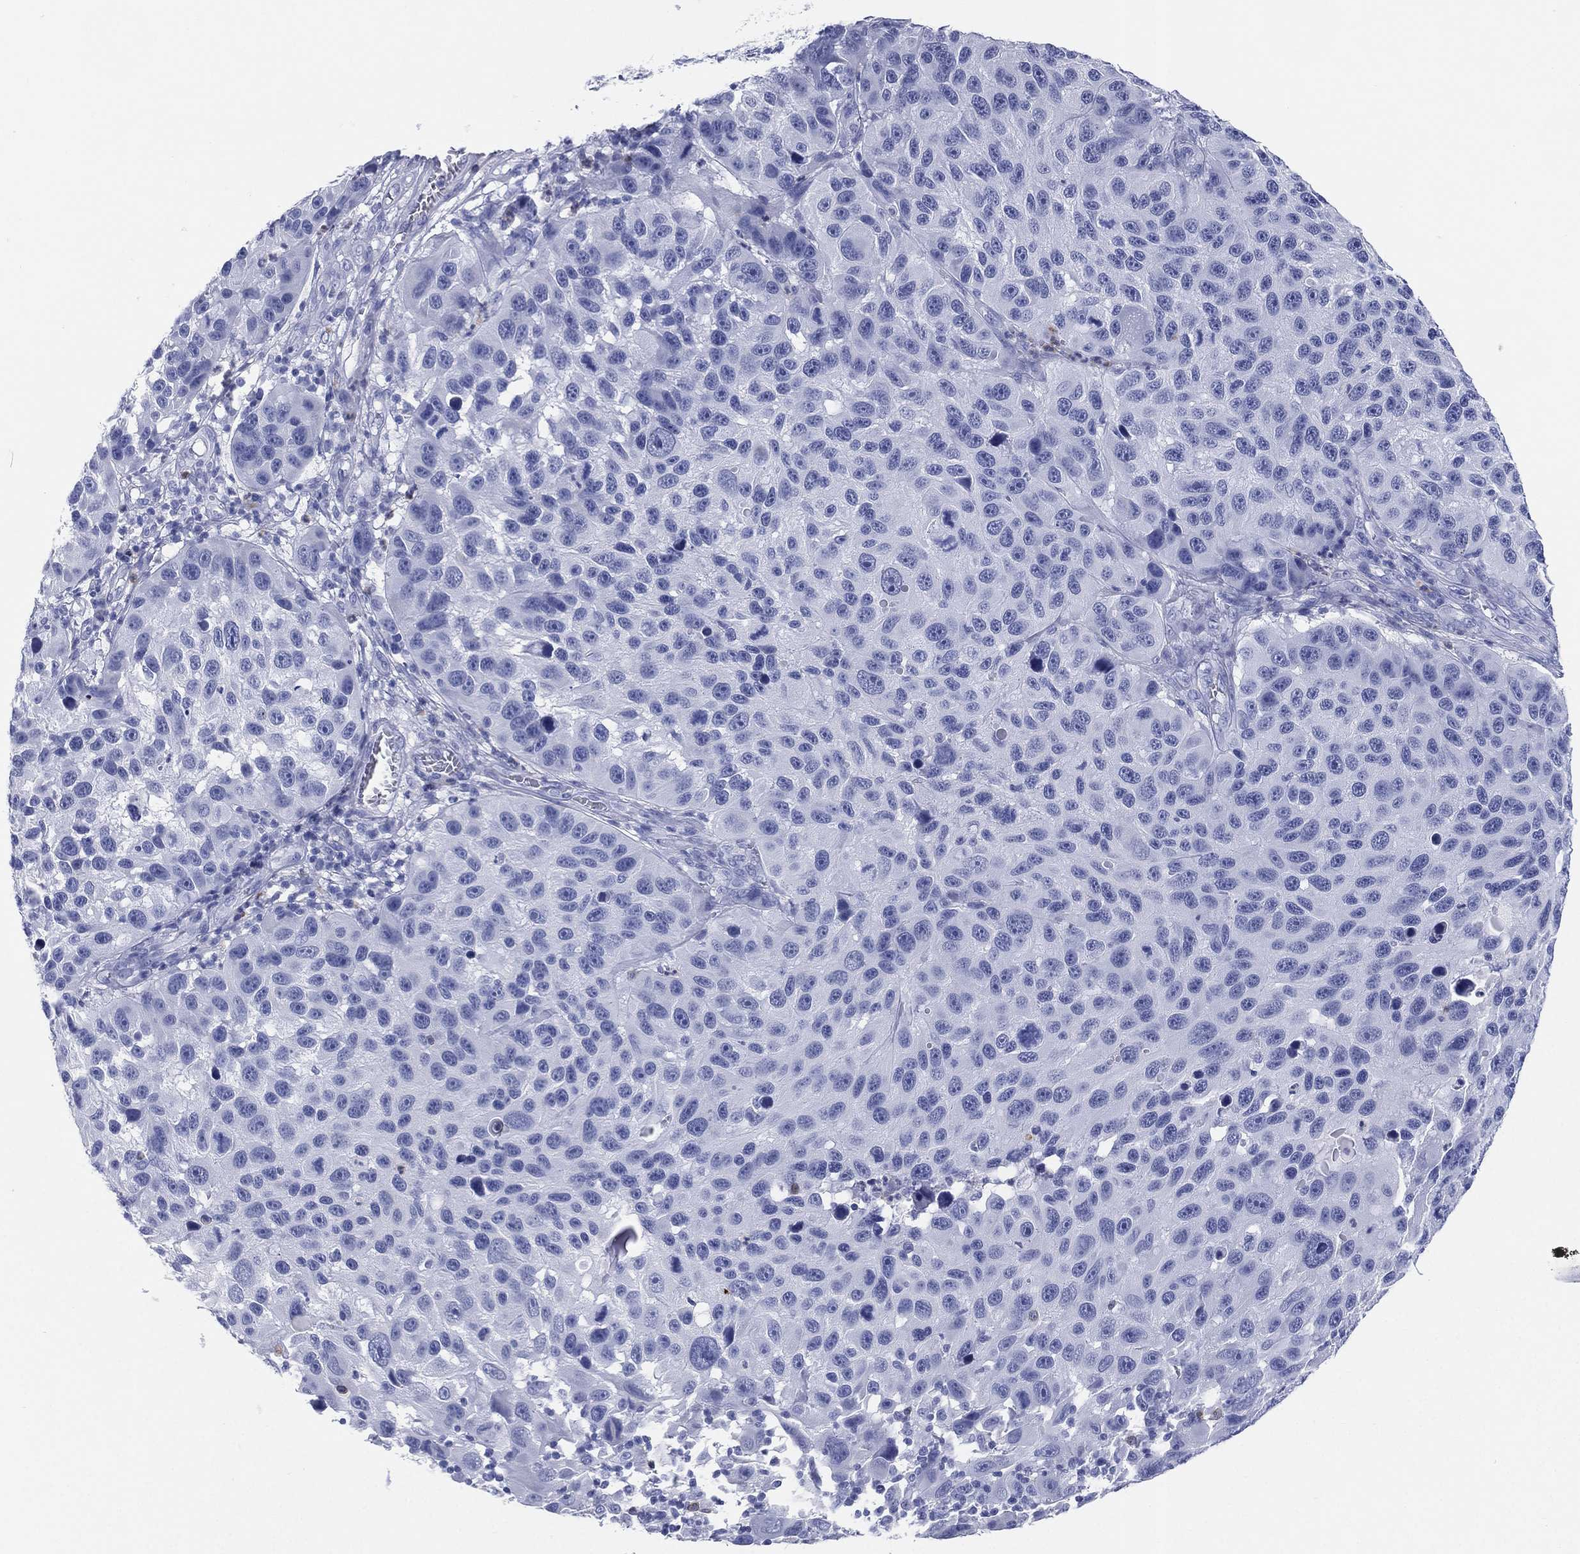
{"staining": {"intensity": "negative", "quantity": "none", "location": "none"}, "tissue": "melanoma", "cell_type": "Tumor cells", "image_type": "cancer", "snomed": [{"axis": "morphology", "description": "Malignant melanoma, NOS"}, {"axis": "topography", "description": "Skin"}], "caption": "Protein analysis of melanoma displays no significant expression in tumor cells.", "gene": "CD79A", "patient": {"sex": "male", "age": 53}}